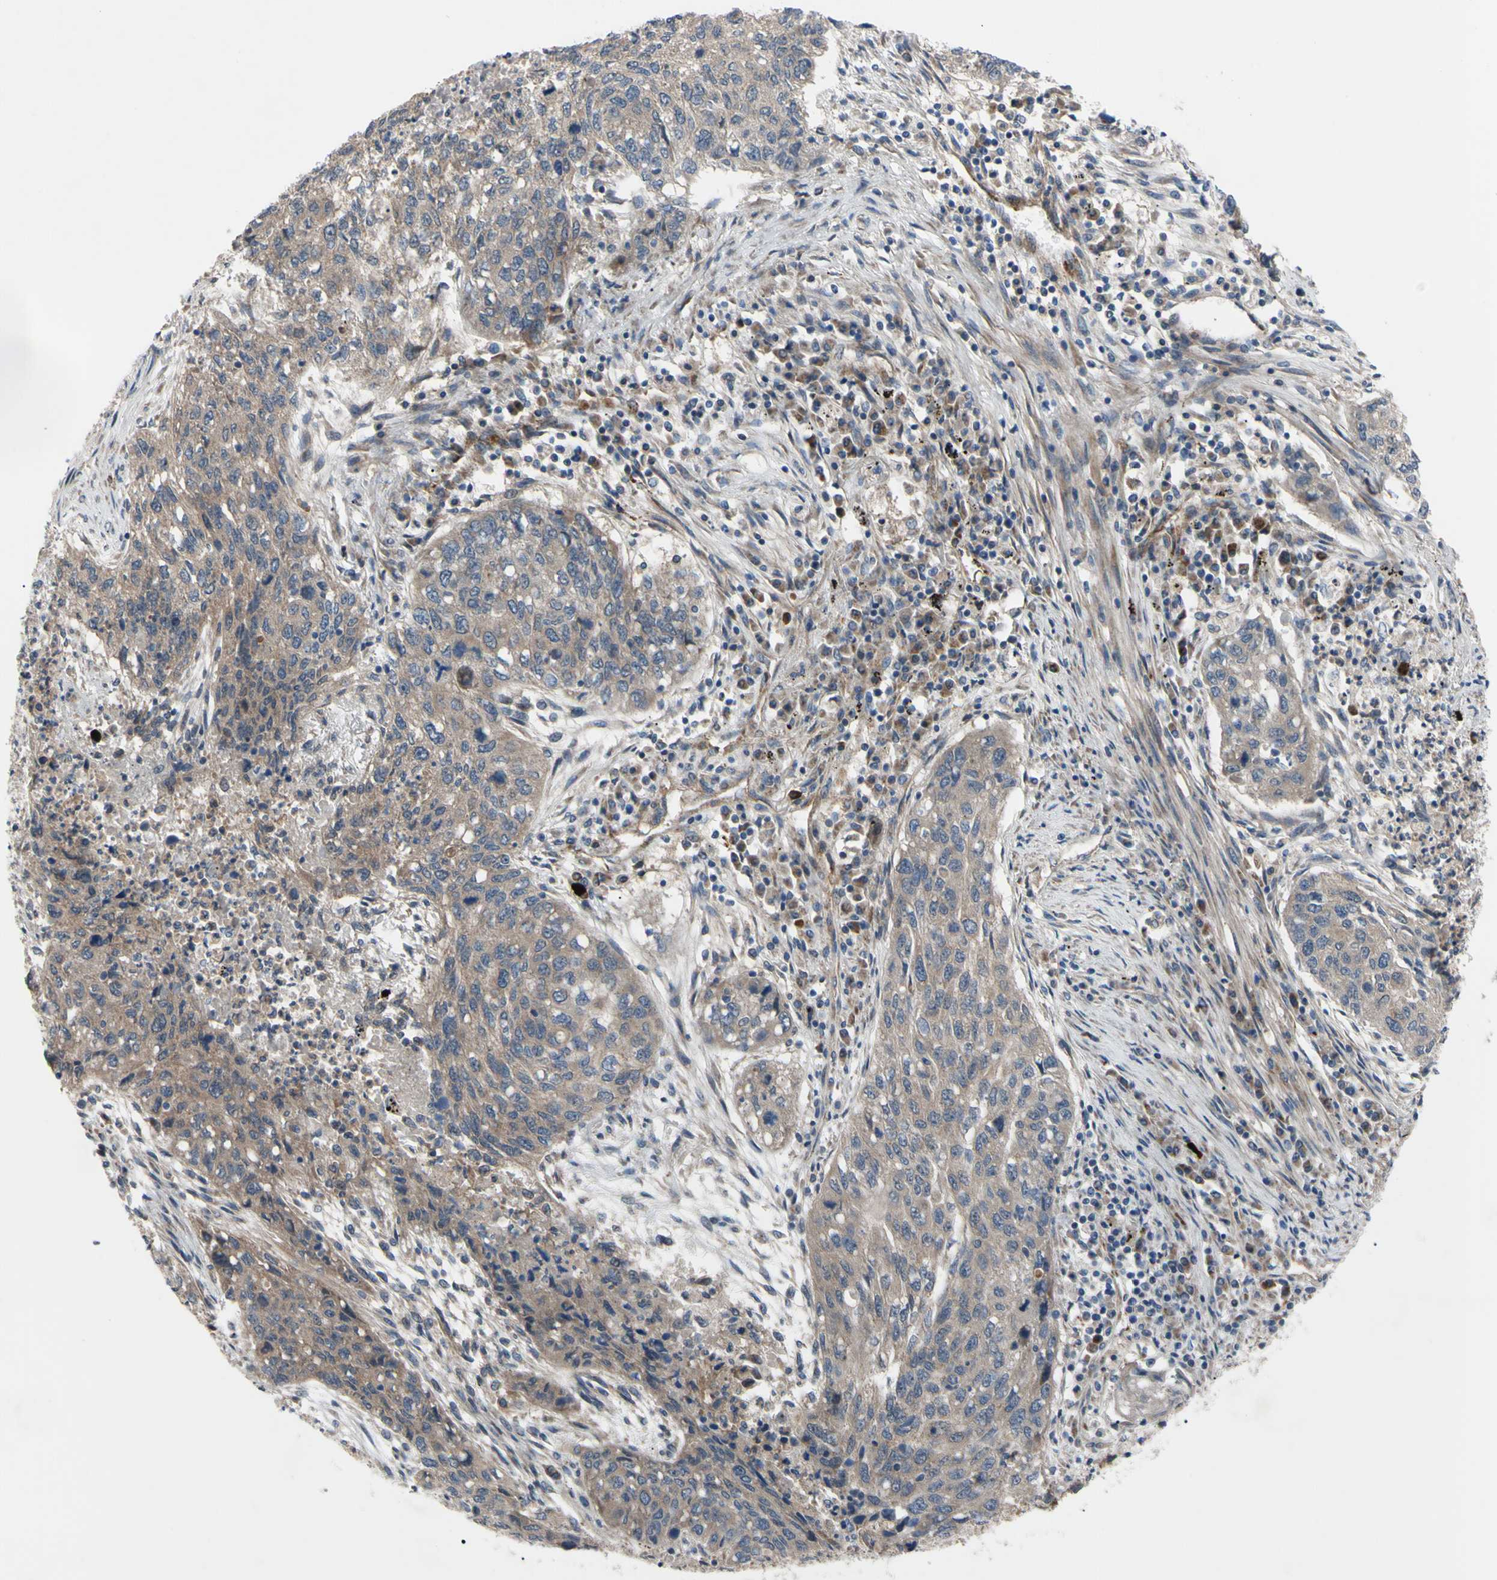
{"staining": {"intensity": "weak", "quantity": ">75%", "location": "cytoplasmic/membranous"}, "tissue": "lung cancer", "cell_type": "Tumor cells", "image_type": "cancer", "snomed": [{"axis": "morphology", "description": "Squamous cell carcinoma, NOS"}, {"axis": "topography", "description": "Lung"}], "caption": "A brown stain highlights weak cytoplasmic/membranous expression of a protein in lung cancer (squamous cell carcinoma) tumor cells.", "gene": "SVIL", "patient": {"sex": "female", "age": 63}}